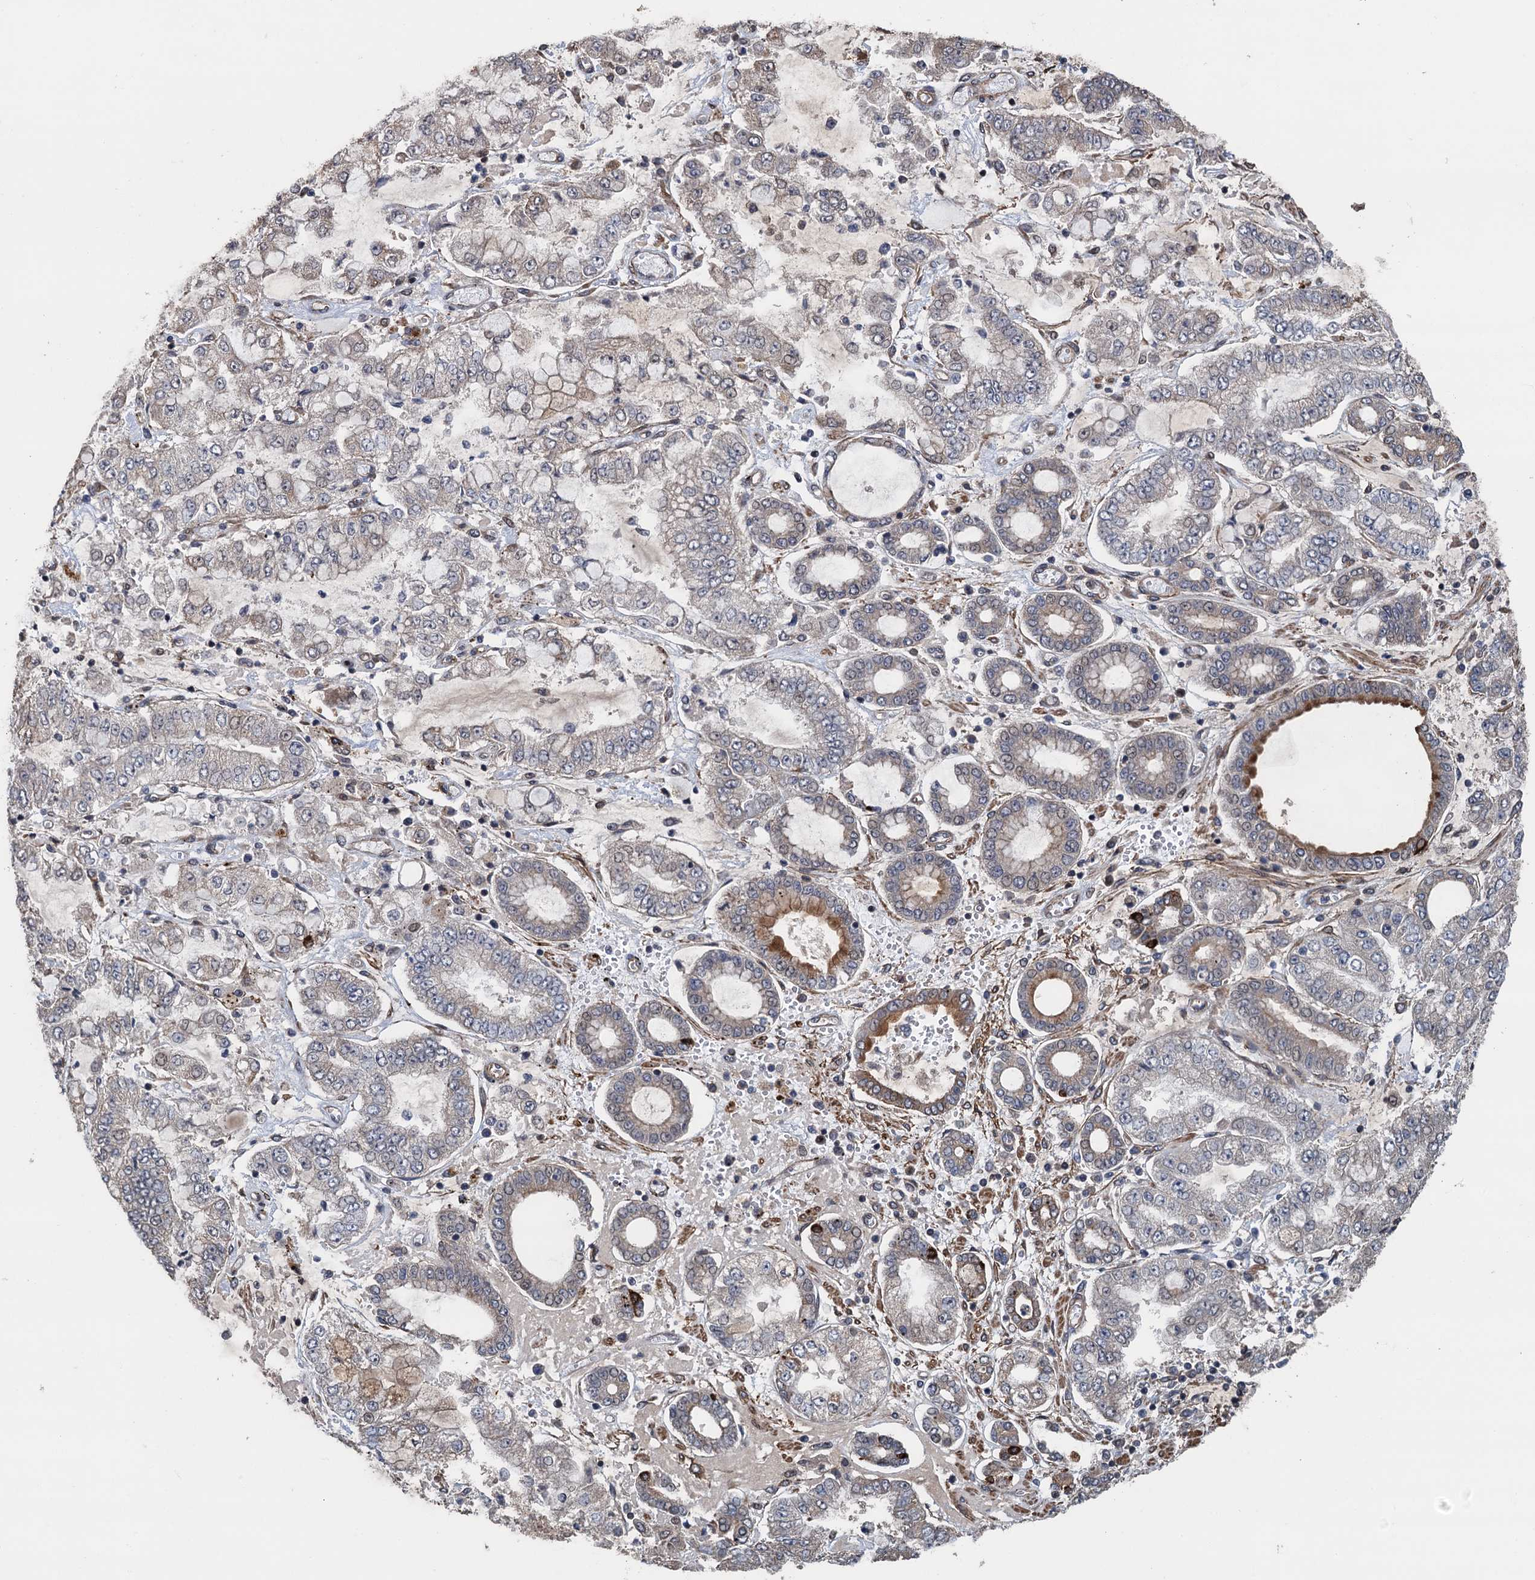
{"staining": {"intensity": "negative", "quantity": "none", "location": "none"}, "tissue": "stomach cancer", "cell_type": "Tumor cells", "image_type": "cancer", "snomed": [{"axis": "morphology", "description": "Adenocarcinoma, NOS"}, {"axis": "topography", "description": "Stomach"}], "caption": "Immunohistochemistry (IHC) of stomach cancer (adenocarcinoma) reveals no expression in tumor cells.", "gene": "MEAK7", "patient": {"sex": "male", "age": 76}}